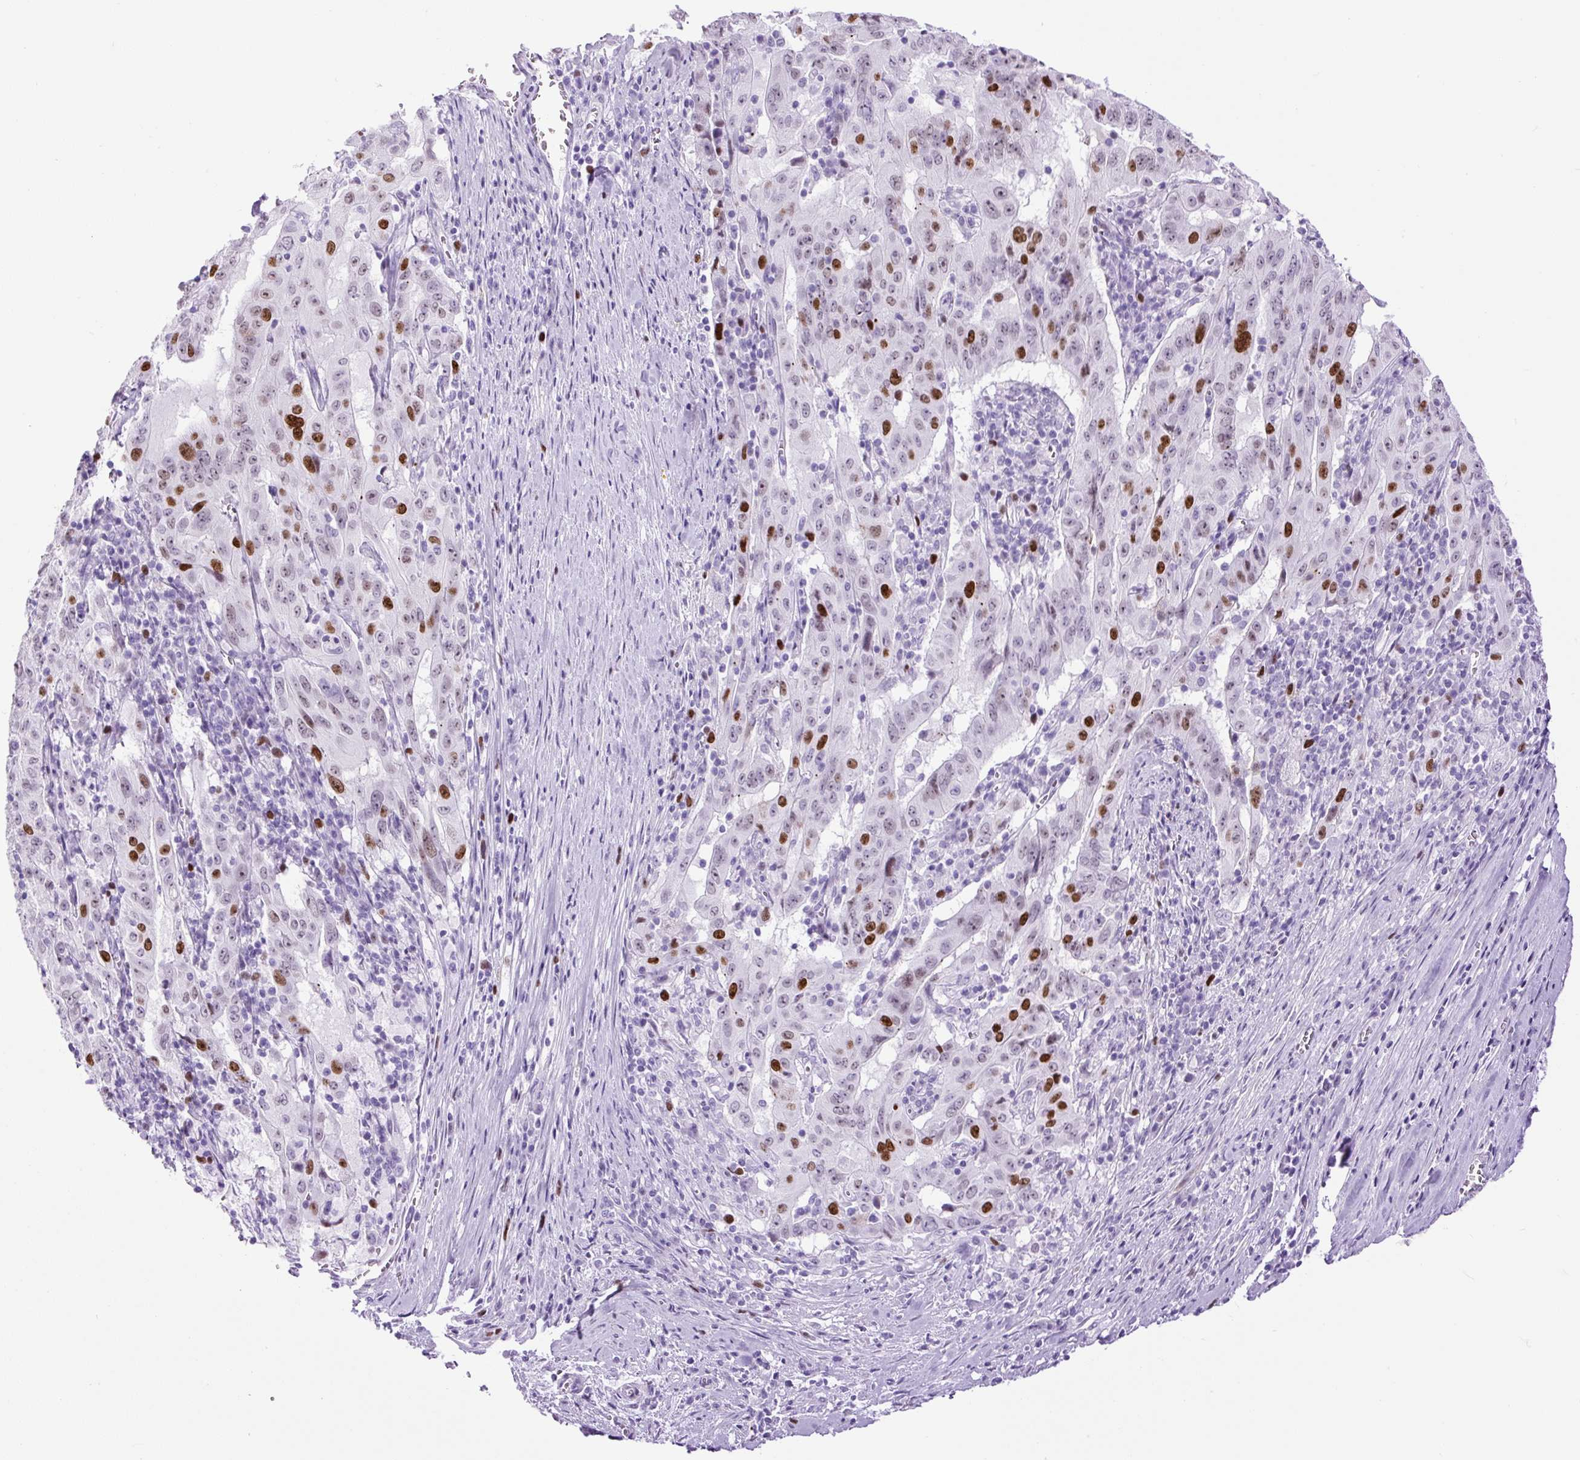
{"staining": {"intensity": "strong", "quantity": "<25%", "location": "nuclear"}, "tissue": "pancreatic cancer", "cell_type": "Tumor cells", "image_type": "cancer", "snomed": [{"axis": "morphology", "description": "Adenocarcinoma, NOS"}, {"axis": "topography", "description": "Pancreas"}], "caption": "Protein staining reveals strong nuclear staining in approximately <25% of tumor cells in adenocarcinoma (pancreatic). (IHC, brightfield microscopy, high magnification).", "gene": "RACGAP1", "patient": {"sex": "male", "age": 63}}